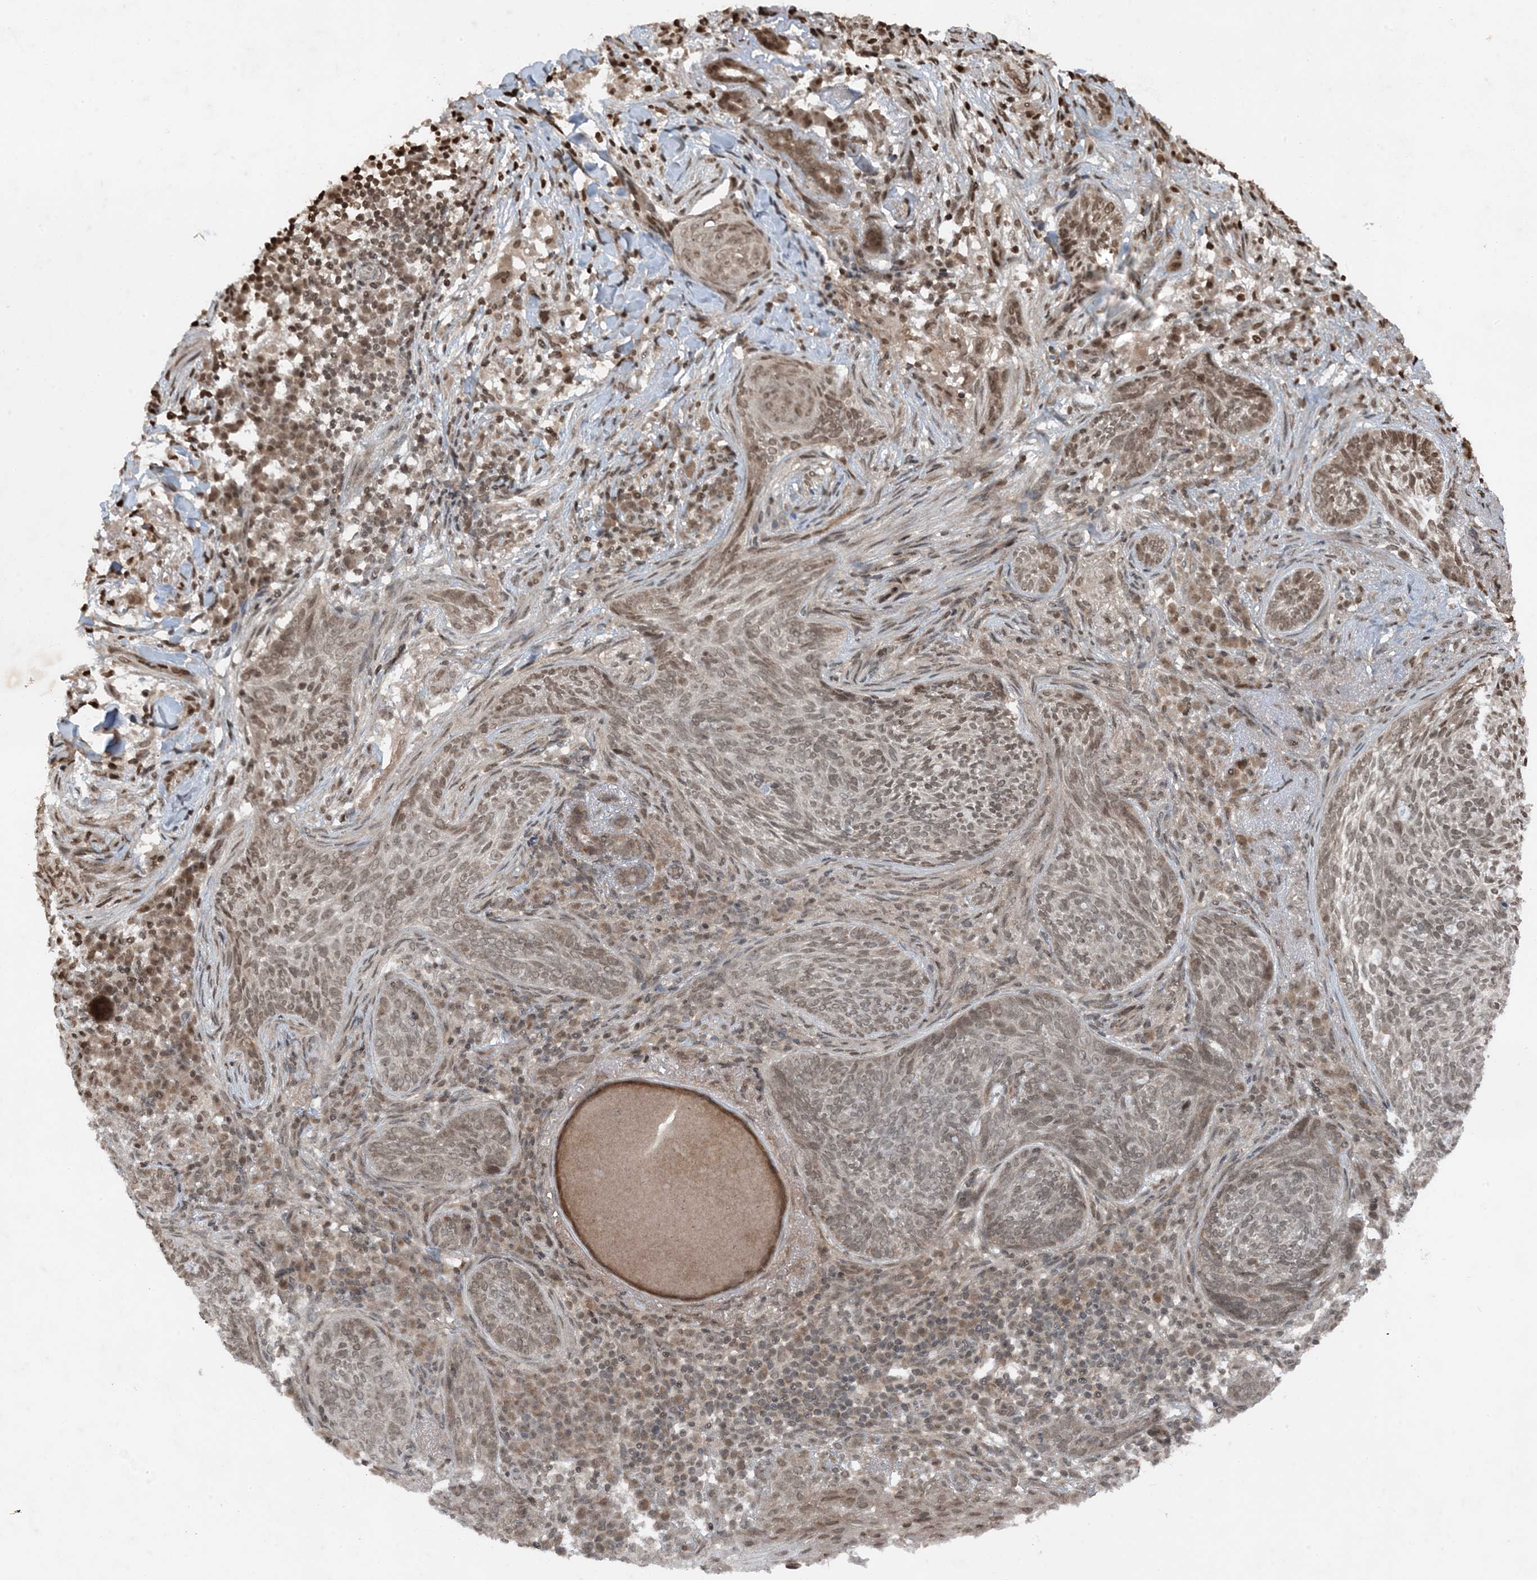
{"staining": {"intensity": "moderate", "quantity": "<25%", "location": "nuclear"}, "tissue": "skin cancer", "cell_type": "Tumor cells", "image_type": "cancer", "snomed": [{"axis": "morphology", "description": "Basal cell carcinoma"}, {"axis": "topography", "description": "Skin"}], "caption": "Immunohistochemistry (IHC) staining of skin cancer (basal cell carcinoma), which shows low levels of moderate nuclear positivity in about <25% of tumor cells indicating moderate nuclear protein staining. The staining was performed using DAB (brown) for protein detection and nuclei were counterstained in hematoxylin (blue).", "gene": "ZFAND2B", "patient": {"sex": "male", "age": 85}}